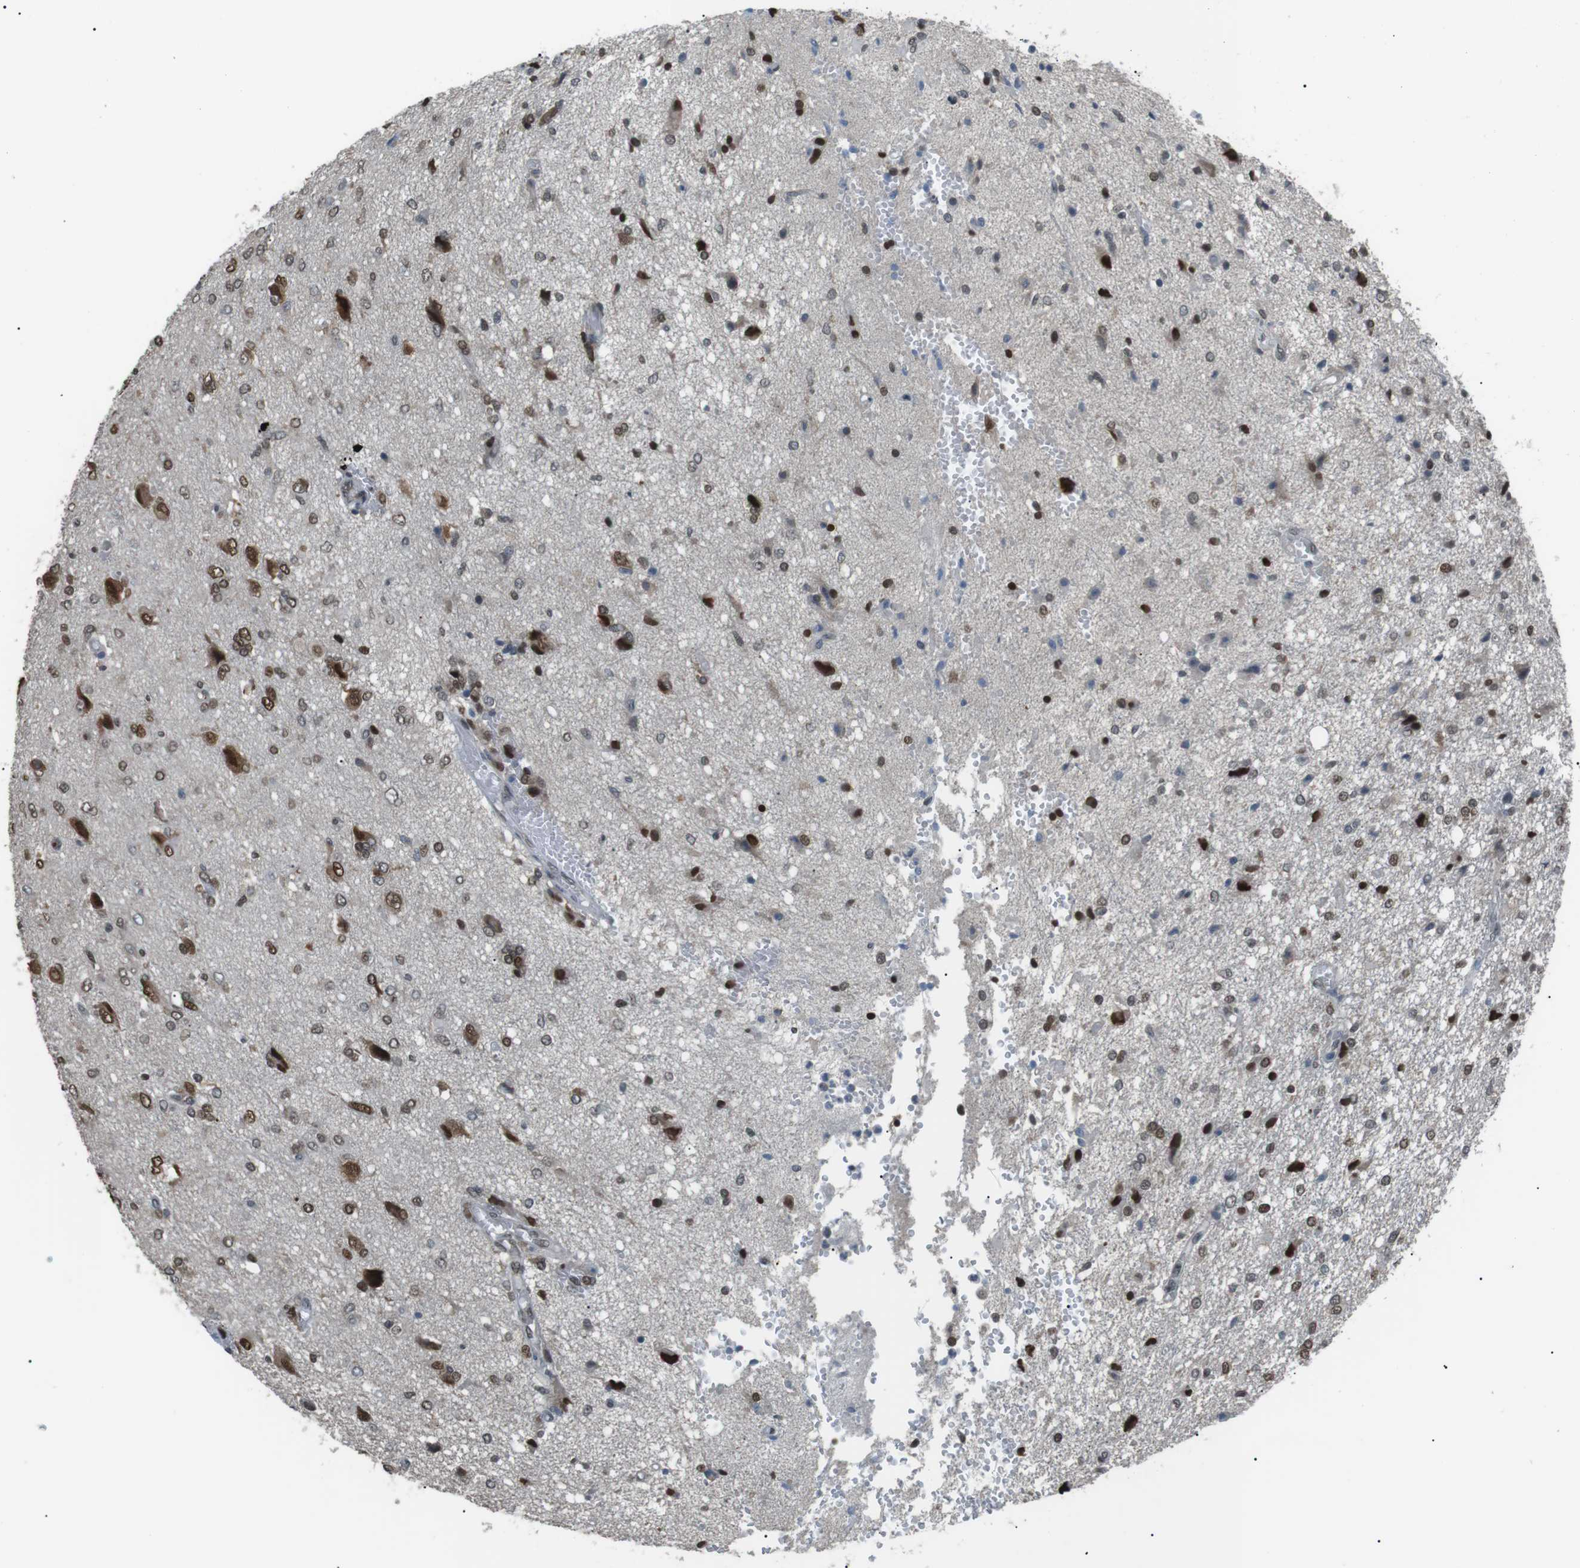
{"staining": {"intensity": "strong", "quantity": "25%-75%", "location": "nuclear"}, "tissue": "glioma", "cell_type": "Tumor cells", "image_type": "cancer", "snomed": [{"axis": "morphology", "description": "Glioma, malignant, High grade"}, {"axis": "topography", "description": "Brain"}], "caption": "Immunohistochemical staining of human malignant glioma (high-grade) exhibits high levels of strong nuclear protein expression in approximately 25%-75% of tumor cells.", "gene": "SRPK2", "patient": {"sex": "female", "age": 59}}